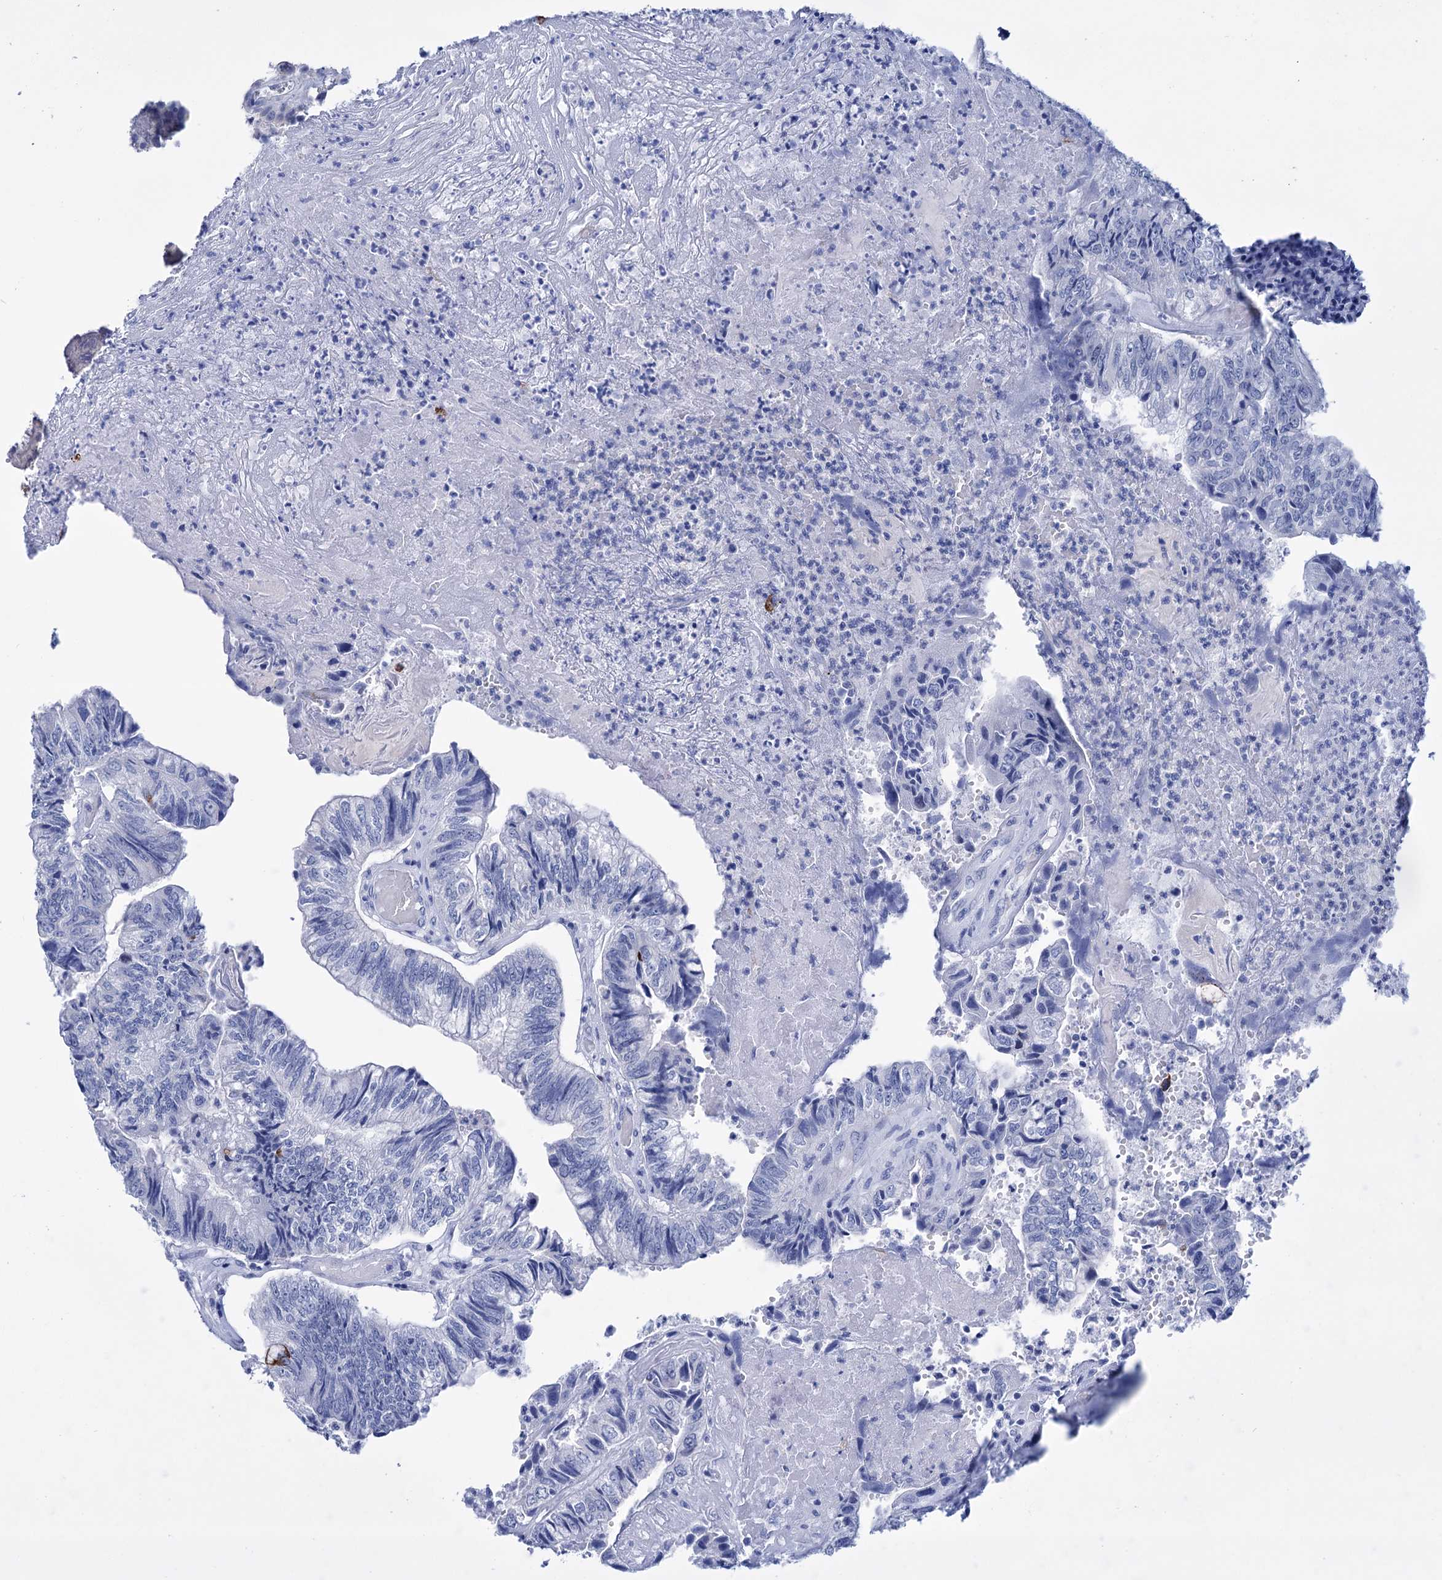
{"staining": {"intensity": "negative", "quantity": "none", "location": "none"}, "tissue": "colorectal cancer", "cell_type": "Tumor cells", "image_type": "cancer", "snomed": [{"axis": "morphology", "description": "Adenocarcinoma, NOS"}, {"axis": "topography", "description": "Colon"}], "caption": "Photomicrograph shows no significant protein expression in tumor cells of colorectal cancer (adenocarcinoma).", "gene": "FBXW12", "patient": {"sex": "female", "age": 67}}